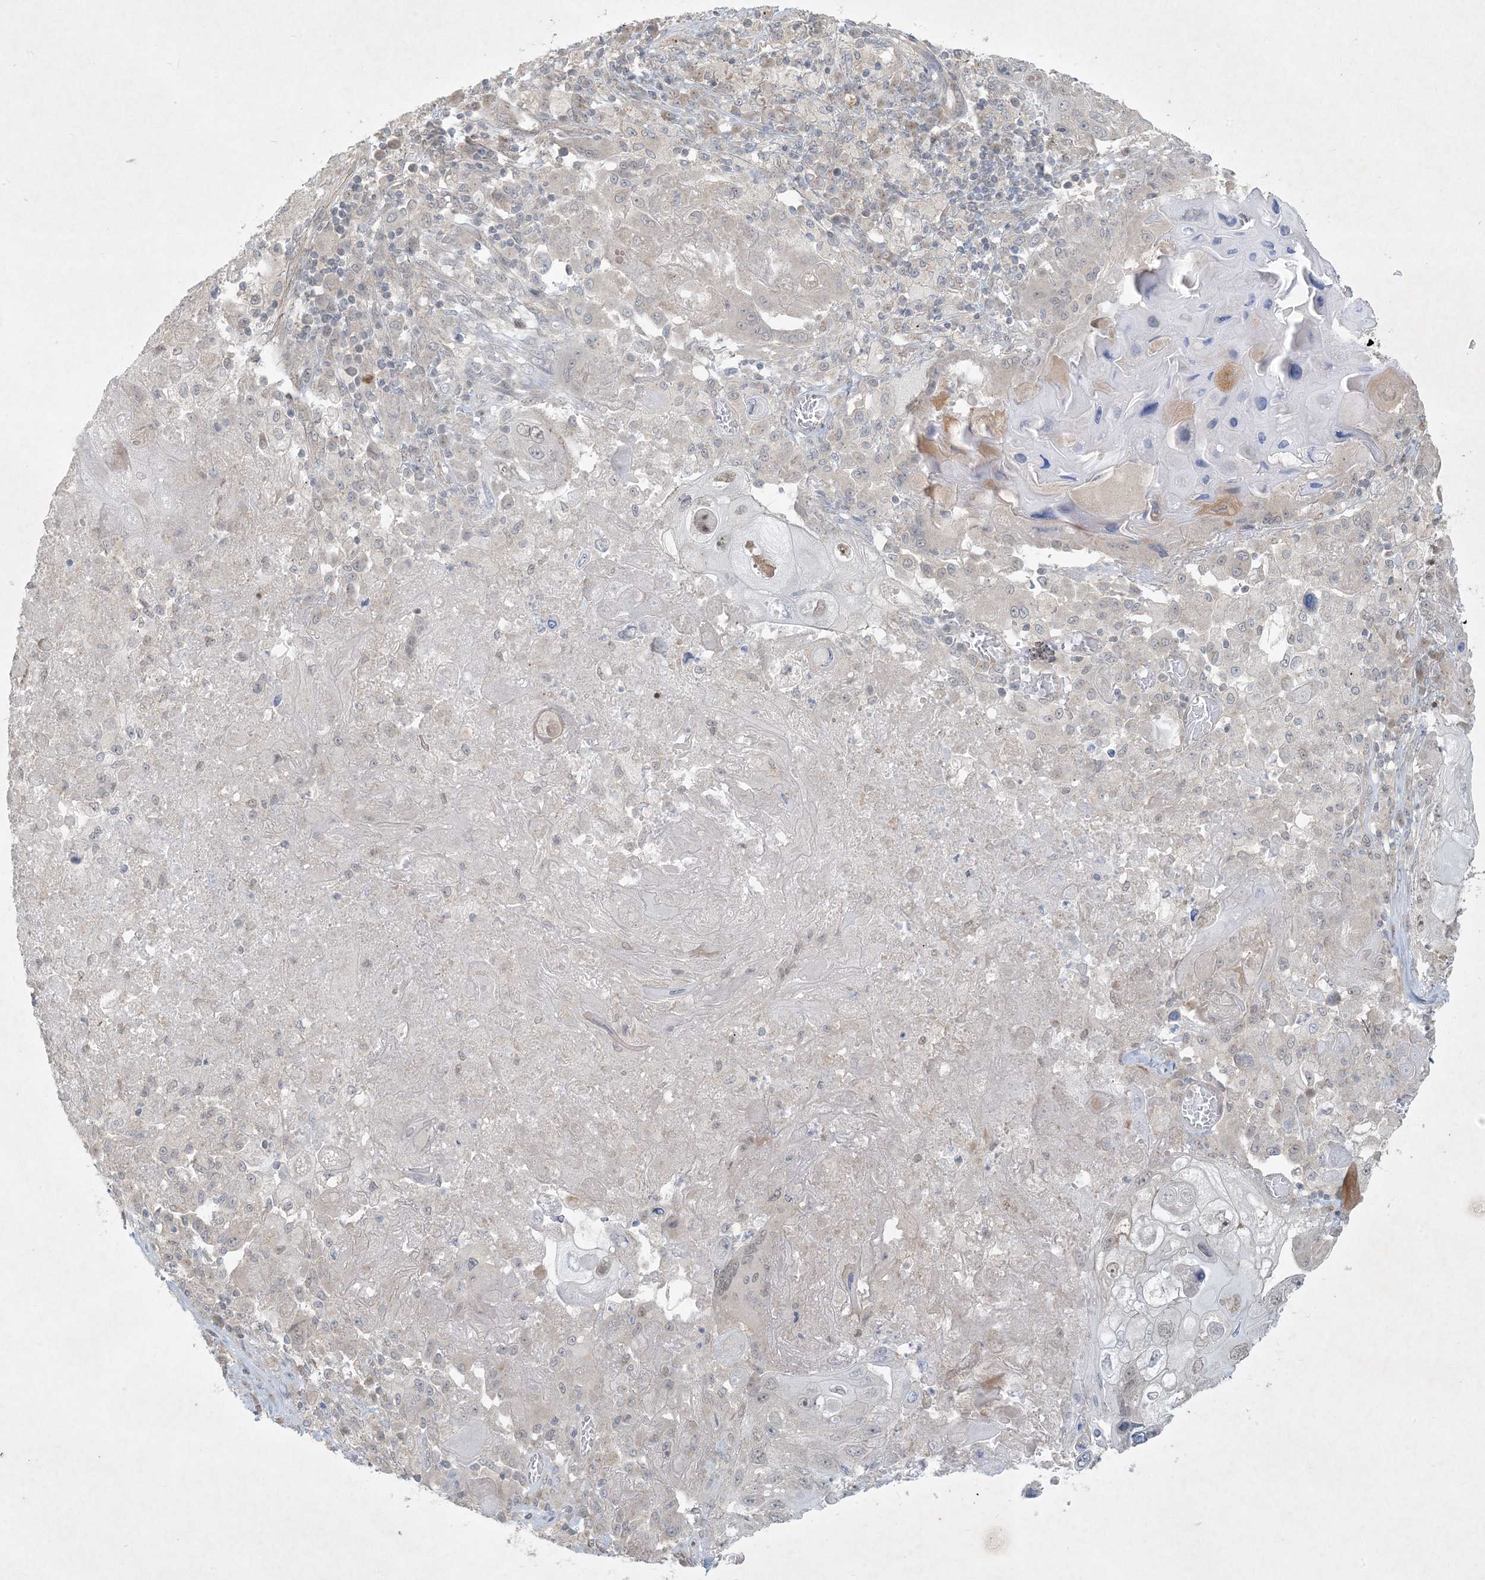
{"staining": {"intensity": "moderate", "quantity": "<25%", "location": "cytoplasmic/membranous"}, "tissue": "lung cancer", "cell_type": "Tumor cells", "image_type": "cancer", "snomed": [{"axis": "morphology", "description": "Squamous cell carcinoma, NOS"}, {"axis": "topography", "description": "Lung"}], "caption": "Moderate cytoplasmic/membranous expression for a protein is identified in about <25% of tumor cells of lung squamous cell carcinoma using immunohistochemistry (IHC).", "gene": "BCORL1", "patient": {"sex": "male", "age": 61}}